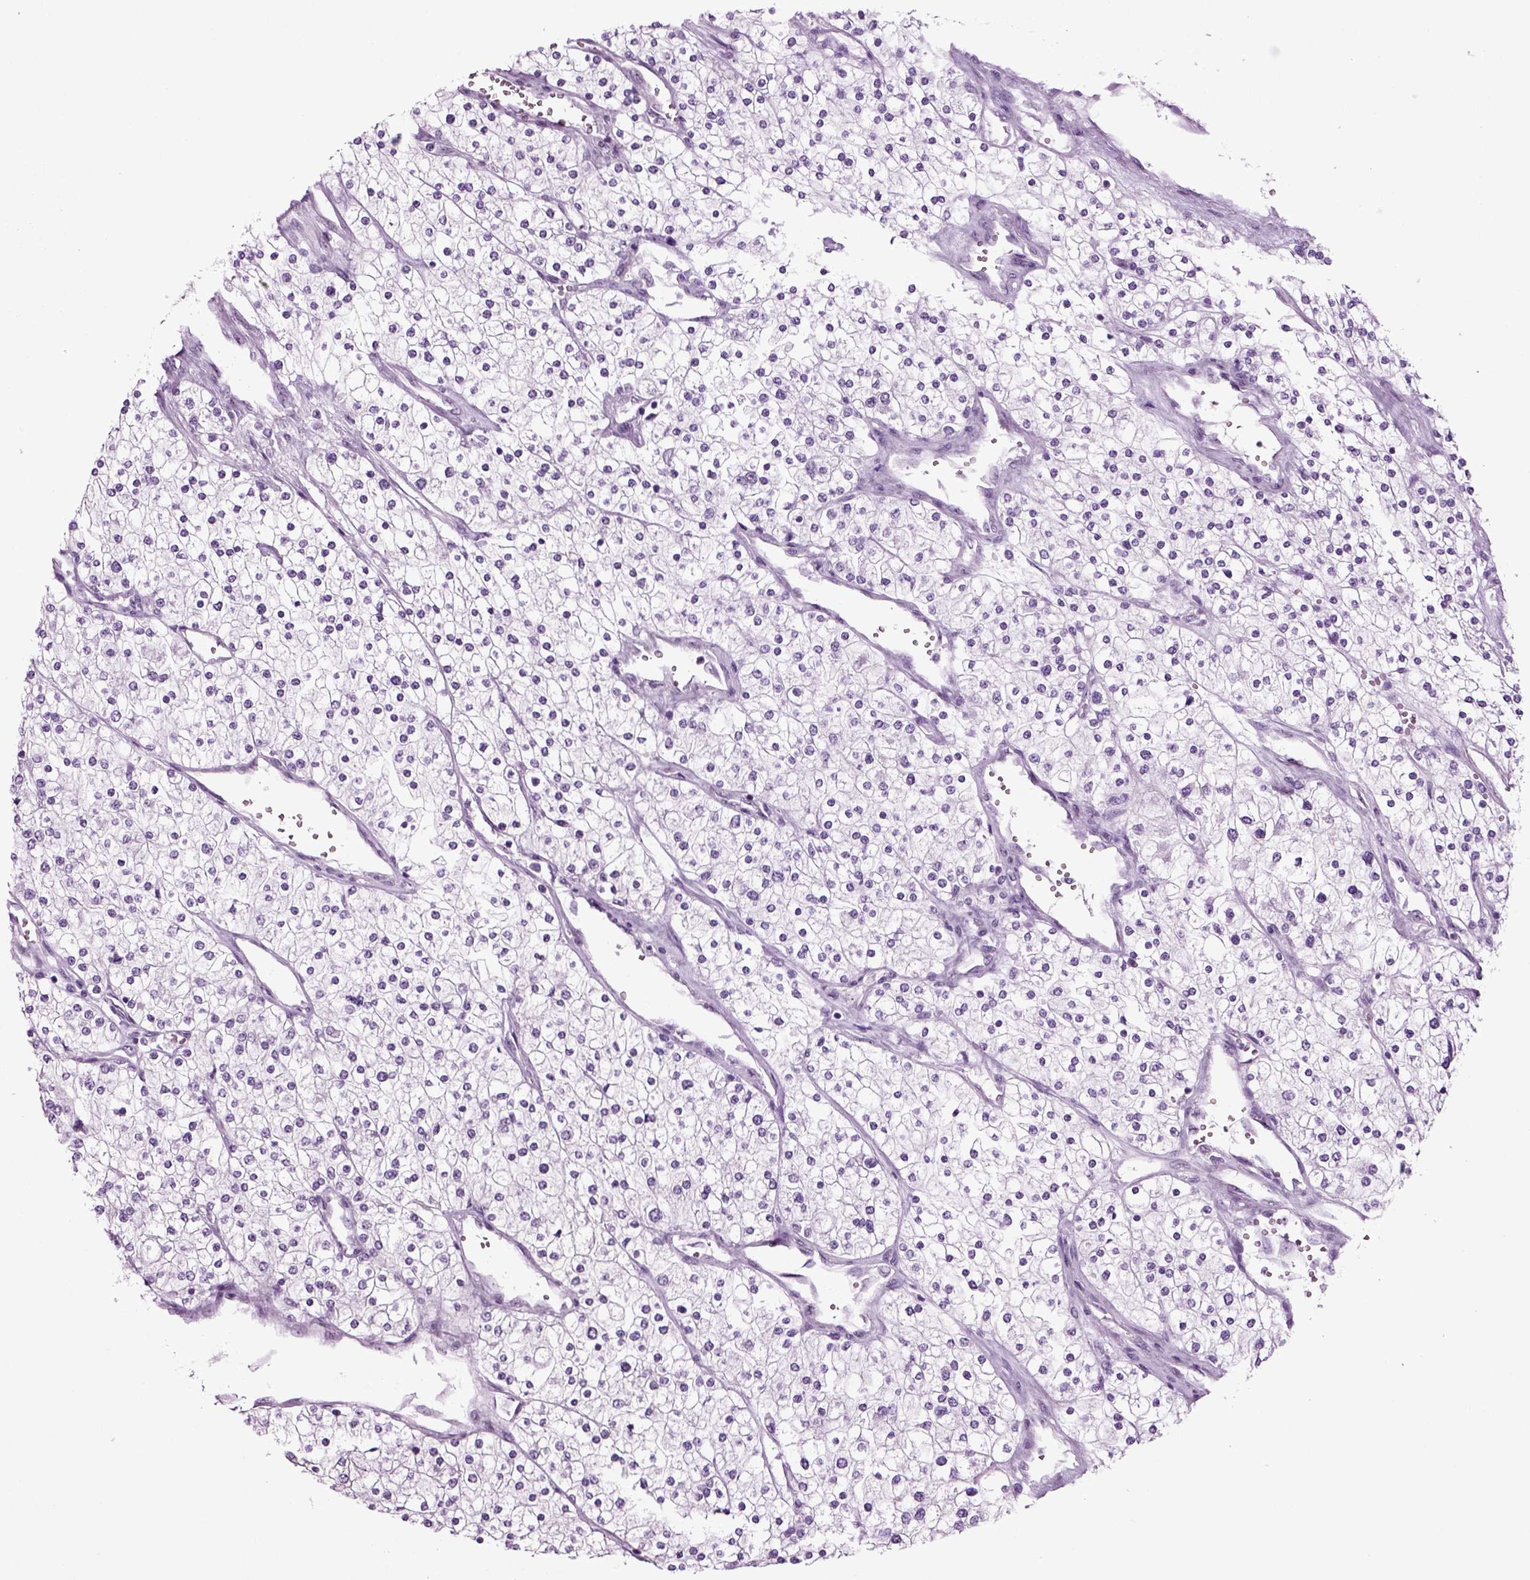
{"staining": {"intensity": "negative", "quantity": "none", "location": "none"}, "tissue": "renal cancer", "cell_type": "Tumor cells", "image_type": "cancer", "snomed": [{"axis": "morphology", "description": "Adenocarcinoma, NOS"}, {"axis": "topography", "description": "Kidney"}], "caption": "A micrograph of human adenocarcinoma (renal) is negative for staining in tumor cells.", "gene": "RFX3", "patient": {"sex": "male", "age": 80}}